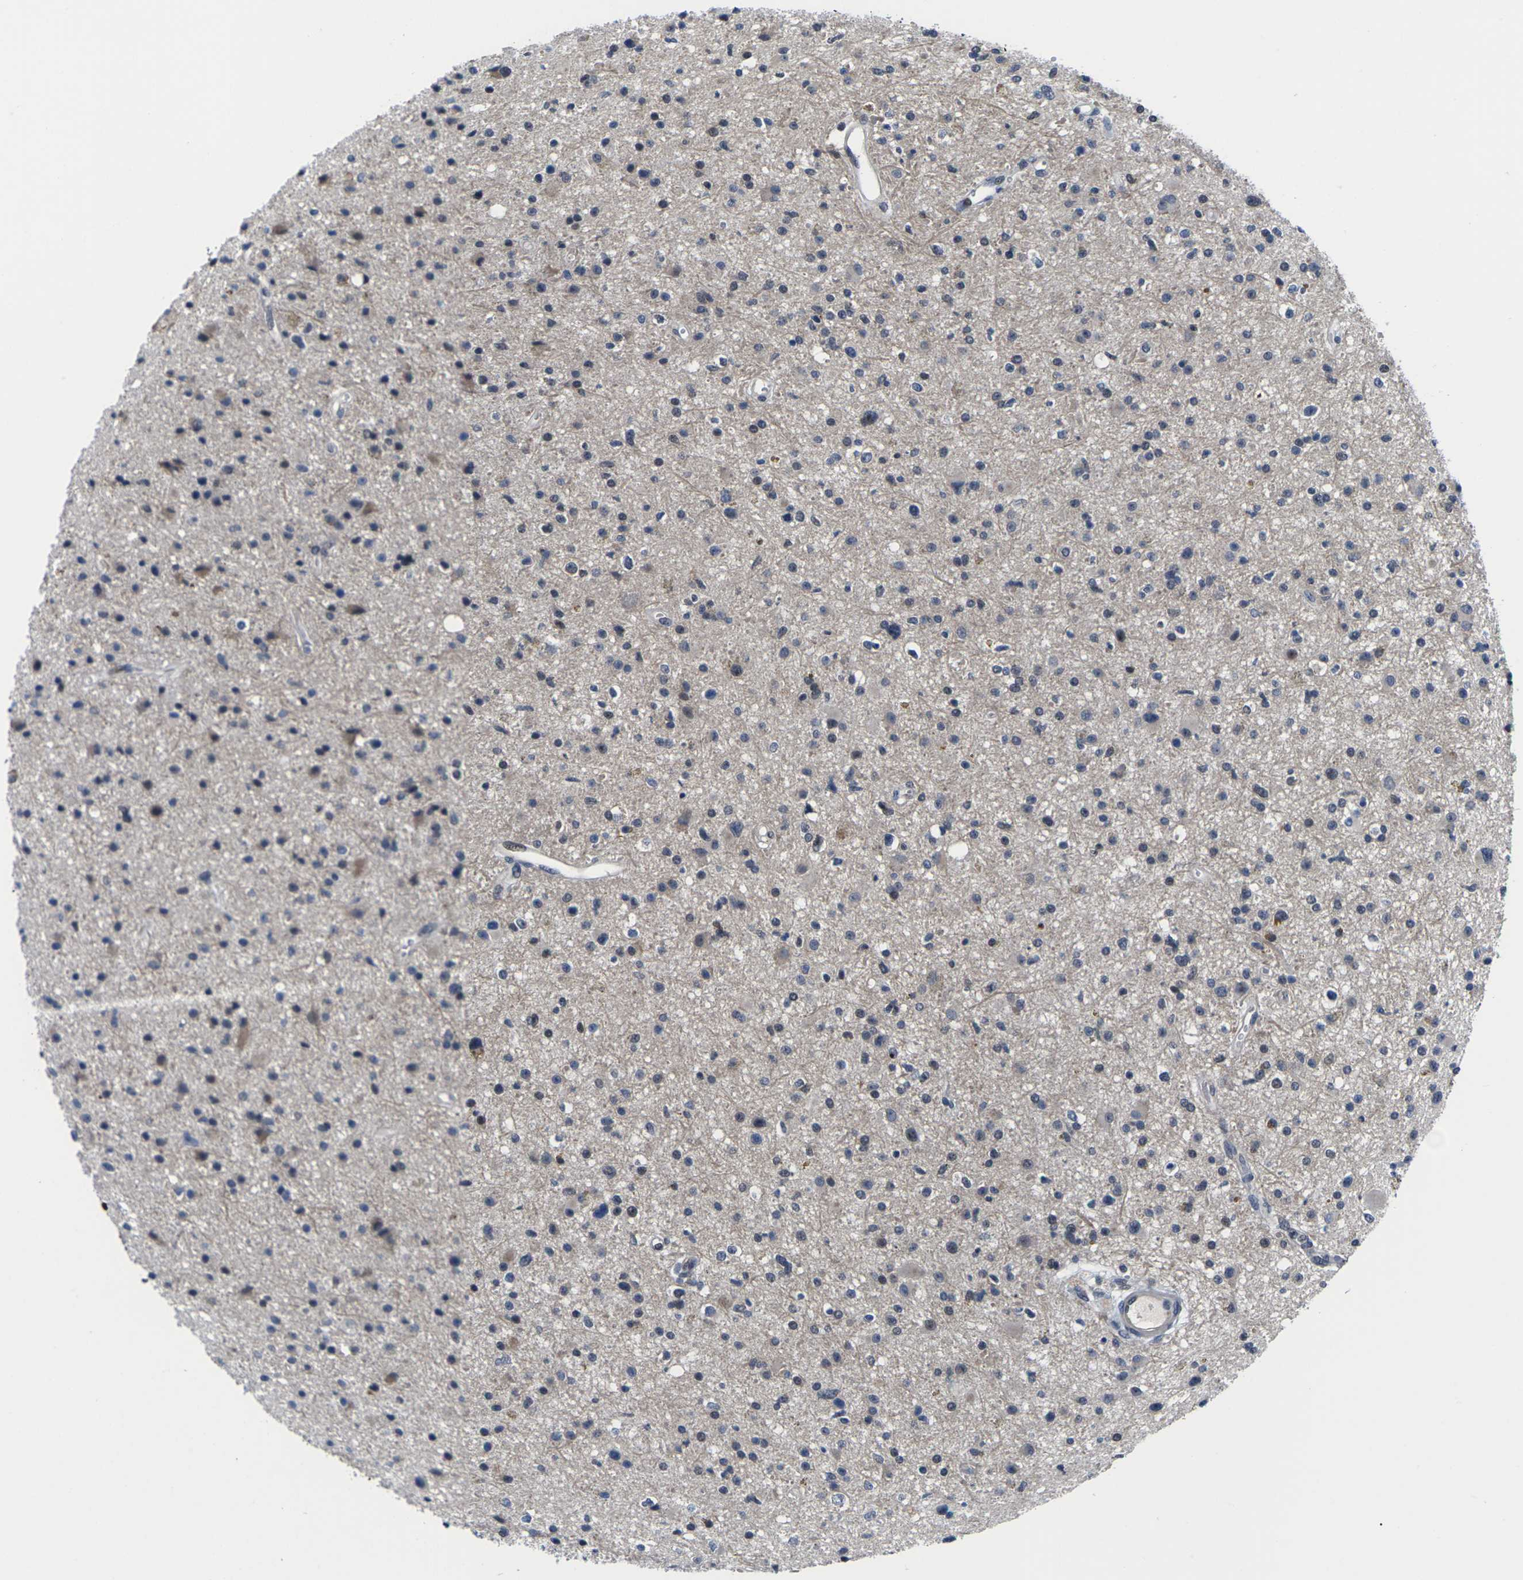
{"staining": {"intensity": "weak", "quantity": "<25%", "location": "cytoplasmic/membranous"}, "tissue": "glioma", "cell_type": "Tumor cells", "image_type": "cancer", "snomed": [{"axis": "morphology", "description": "Glioma, malignant, High grade"}, {"axis": "topography", "description": "Brain"}], "caption": "Immunohistochemical staining of malignant glioma (high-grade) displays no significant expression in tumor cells. (Brightfield microscopy of DAB IHC at high magnification).", "gene": "ST6GAL2", "patient": {"sex": "male", "age": 33}}